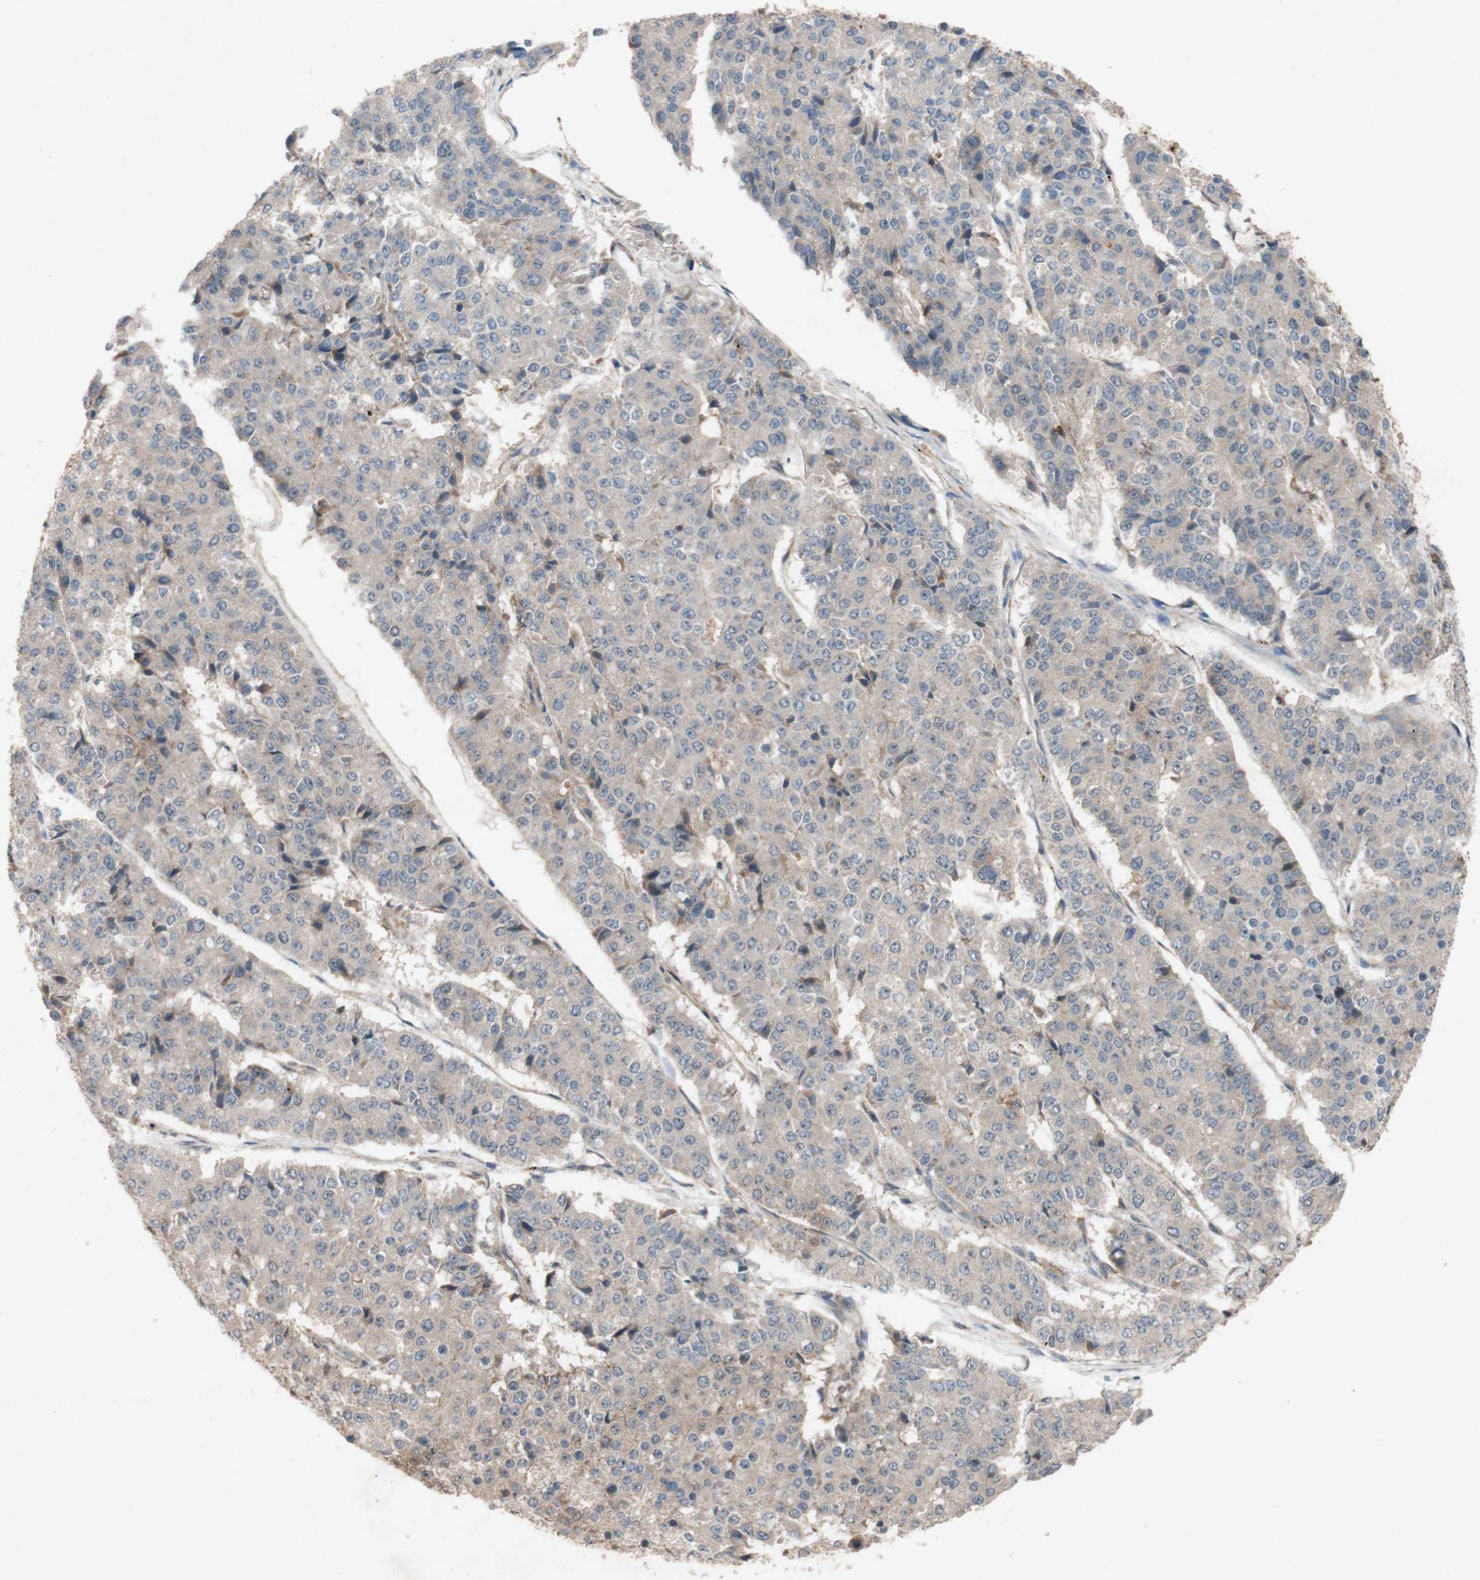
{"staining": {"intensity": "negative", "quantity": "none", "location": "none"}, "tissue": "pancreatic cancer", "cell_type": "Tumor cells", "image_type": "cancer", "snomed": [{"axis": "morphology", "description": "Adenocarcinoma, NOS"}, {"axis": "topography", "description": "Pancreas"}], "caption": "Immunohistochemistry image of neoplastic tissue: pancreatic cancer (adenocarcinoma) stained with DAB (3,3'-diaminobenzidine) reveals no significant protein staining in tumor cells. (DAB (3,3'-diaminobenzidine) immunohistochemistry (IHC) with hematoxylin counter stain).", "gene": "ATP6V1F", "patient": {"sex": "male", "age": 50}}